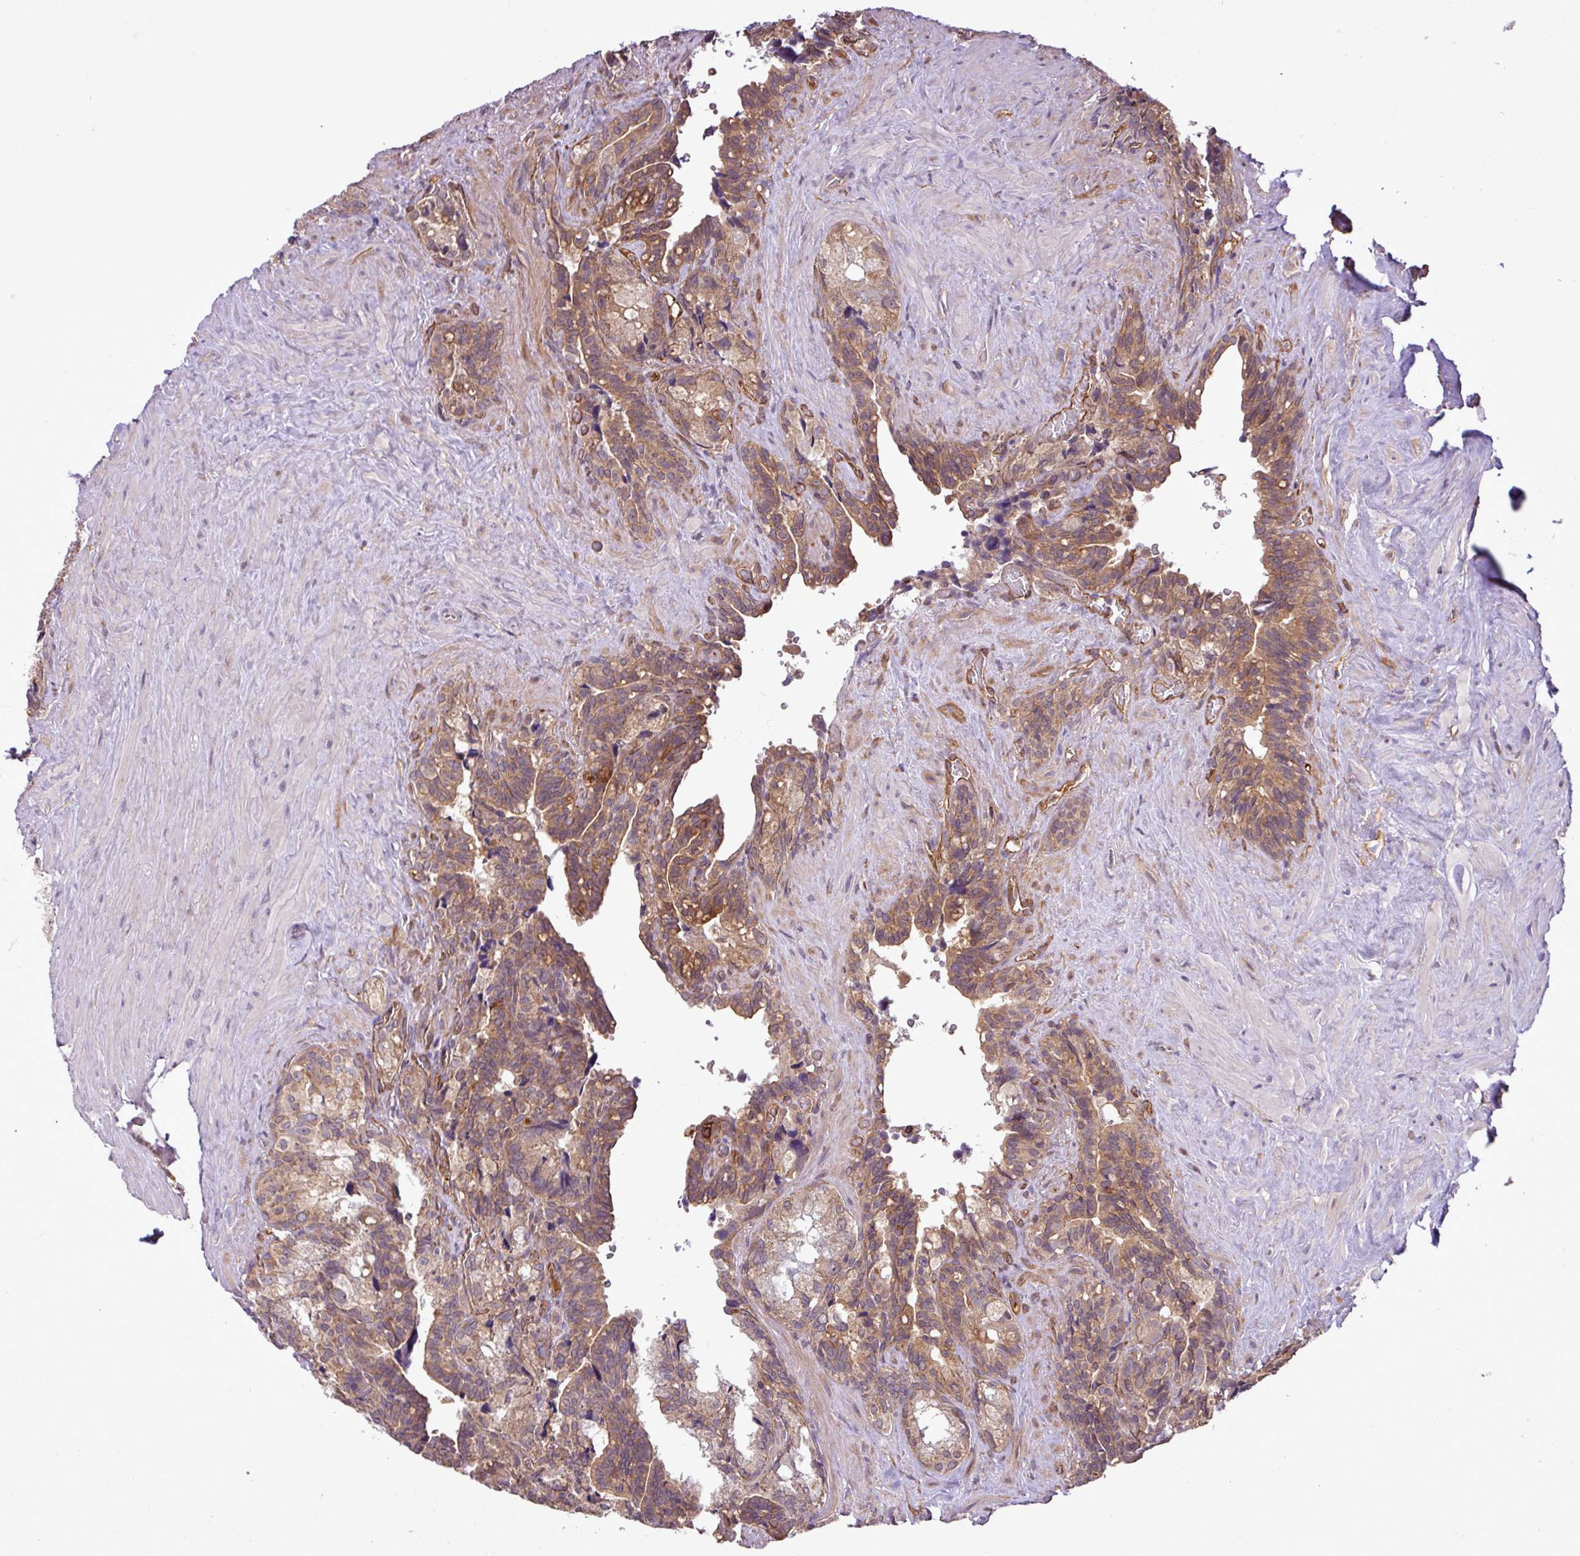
{"staining": {"intensity": "moderate", "quantity": ">75%", "location": "cytoplasmic/membranous"}, "tissue": "seminal vesicle", "cell_type": "Glandular cells", "image_type": "normal", "snomed": [{"axis": "morphology", "description": "Normal tissue, NOS"}, {"axis": "topography", "description": "Seminal veicle"}], "caption": "A micrograph showing moderate cytoplasmic/membranous staining in approximately >75% of glandular cells in normal seminal vesicle, as visualized by brown immunohistochemical staining.", "gene": "XIAP", "patient": {"sex": "male", "age": 68}}